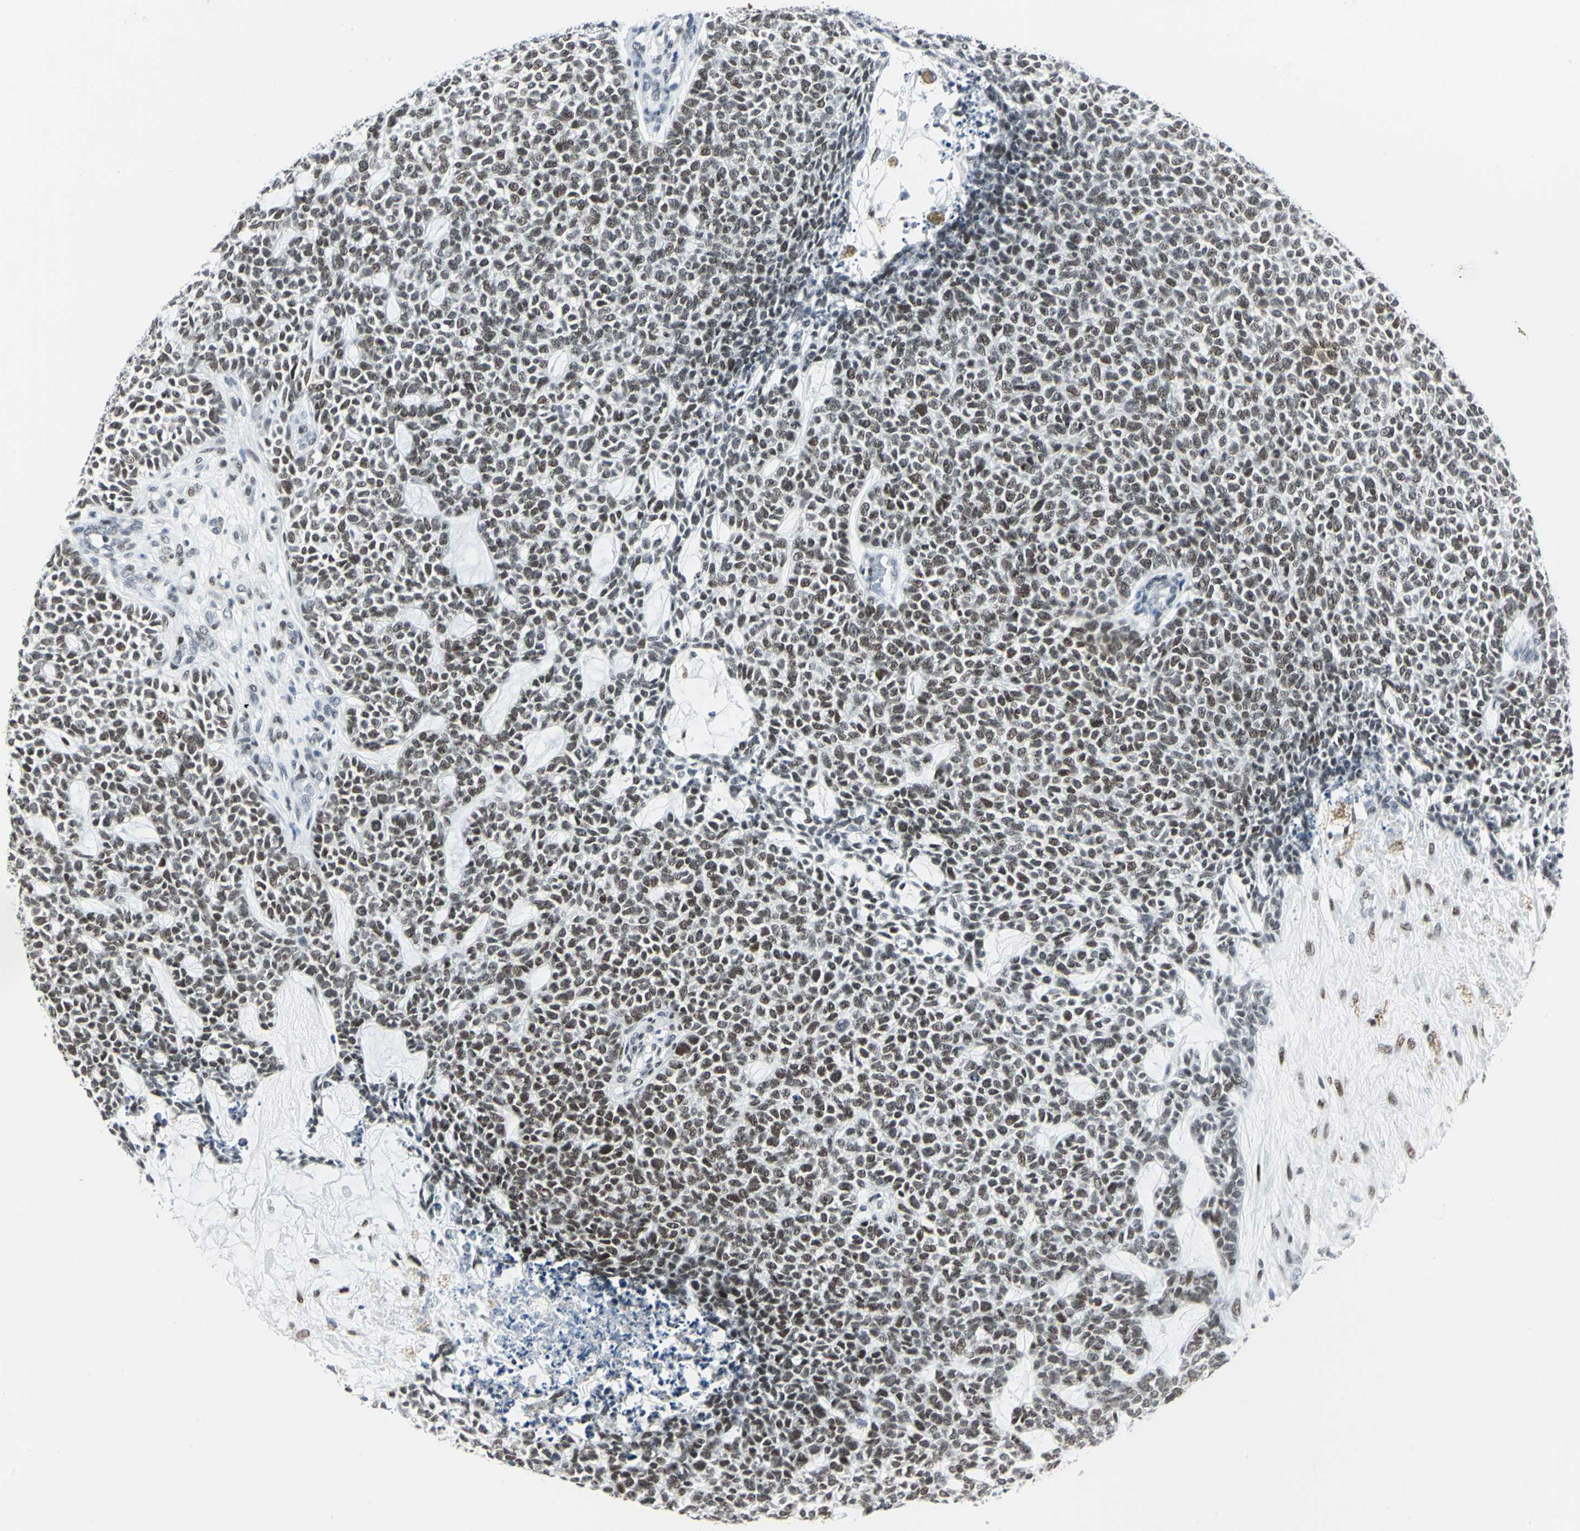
{"staining": {"intensity": "strong", "quantity": ">75%", "location": "nuclear"}, "tissue": "skin cancer", "cell_type": "Tumor cells", "image_type": "cancer", "snomed": [{"axis": "morphology", "description": "Basal cell carcinoma"}, {"axis": "topography", "description": "Skin"}], "caption": "Skin cancer (basal cell carcinoma) stained with IHC shows strong nuclear staining in approximately >75% of tumor cells.", "gene": "MEIS2", "patient": {"sex": "female", "age": 84}}